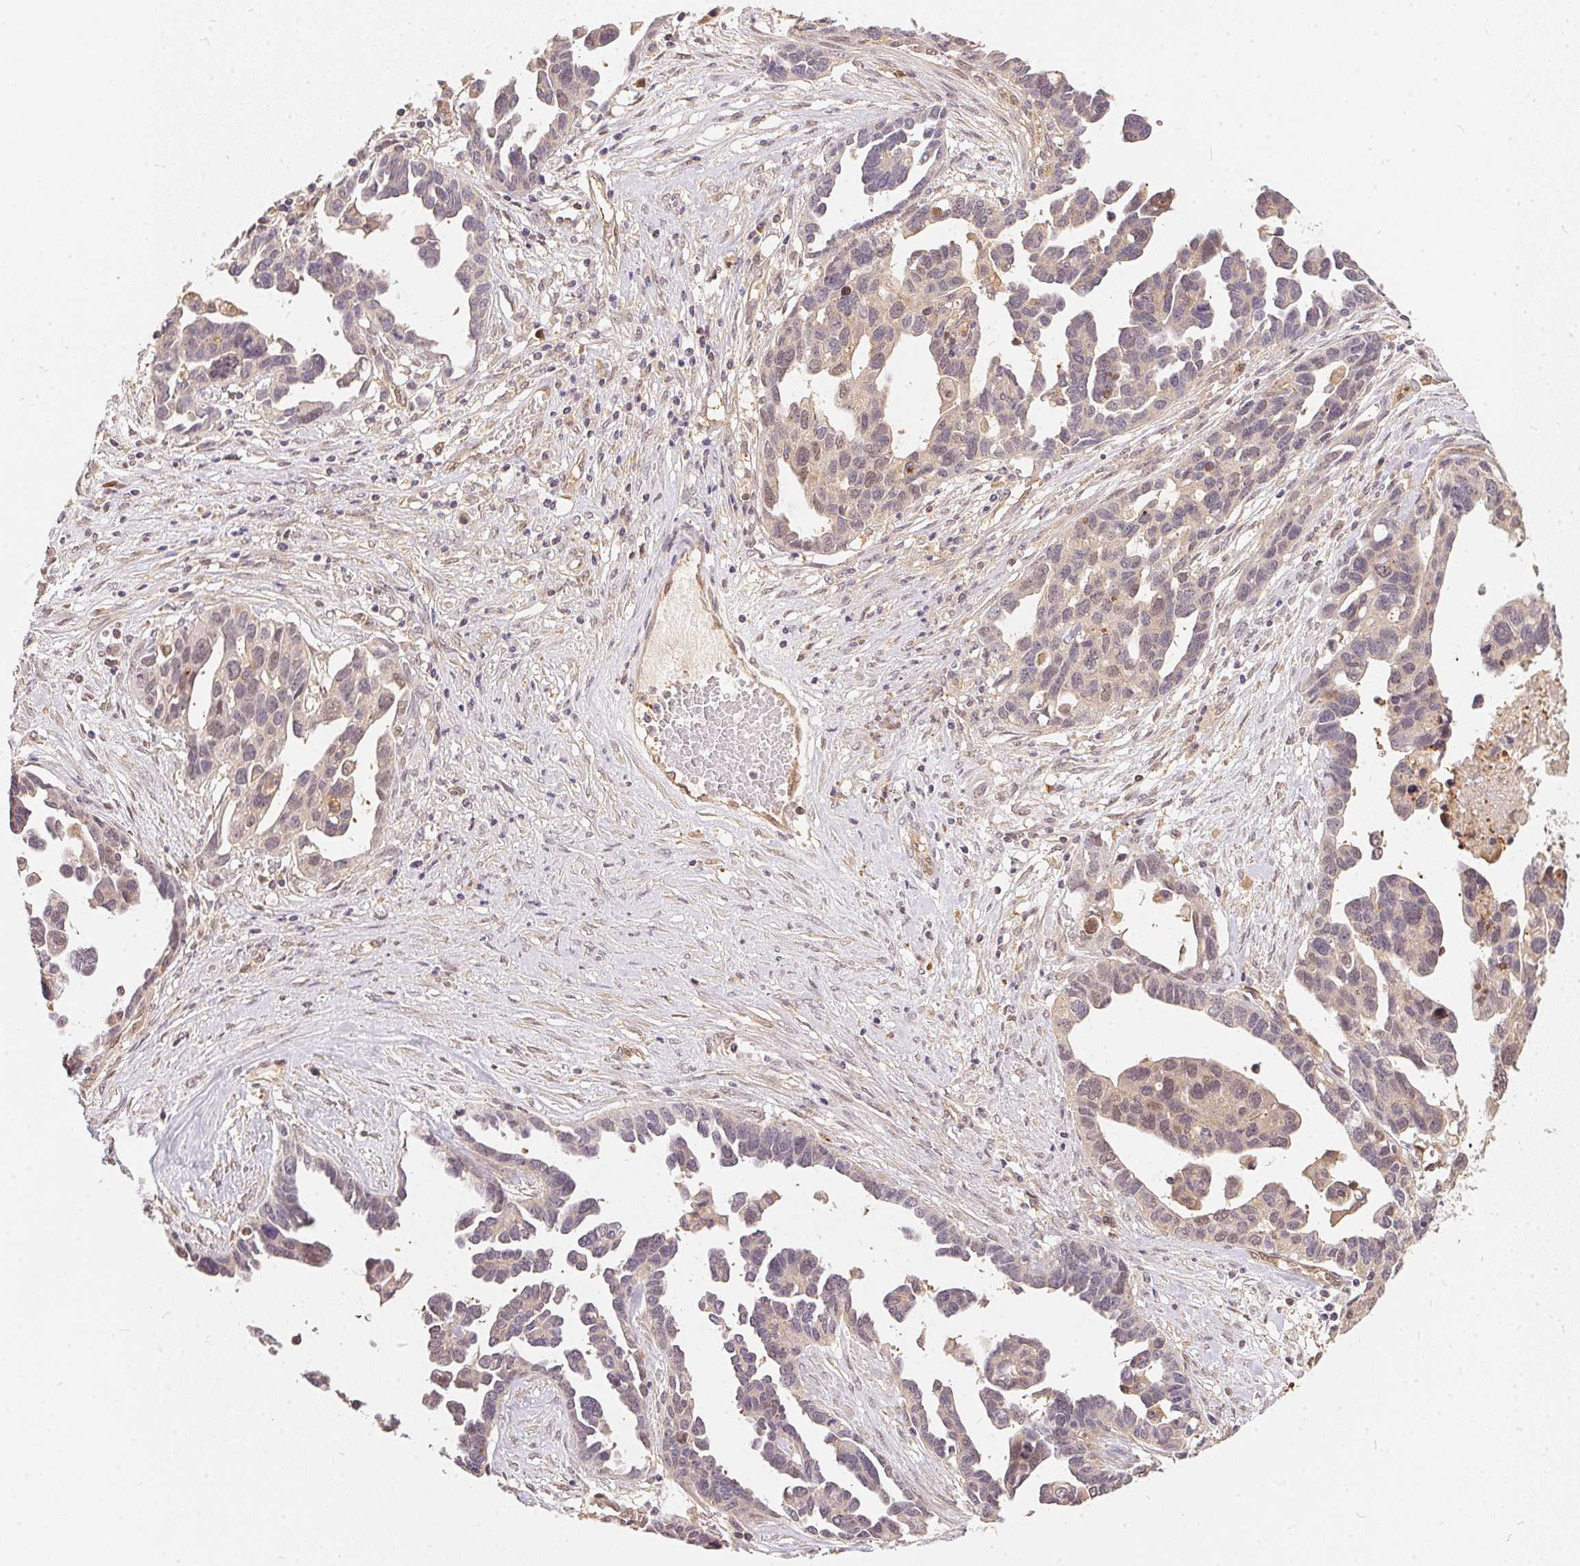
{"staining": {"intensity": "weak", "quantity": "<25%", "location": "cytoplasmic/membranous,nuclear"}, "tissue": "ovarian cancer", "cell_type": "Tumor cells", "image_type": "cancer", "snomed": [{"axis": "morphology", "description": "Cystadenocarcinoma, serous, NOS"}, {"axis": "topography", "description": "Ovary"}], "caption": "Tumor cells are negative for protein expression in human serous cystadenocarcinoma (ovarian).", "gene": "BLMH", "patient": {"sex": "female", "age": 54}}